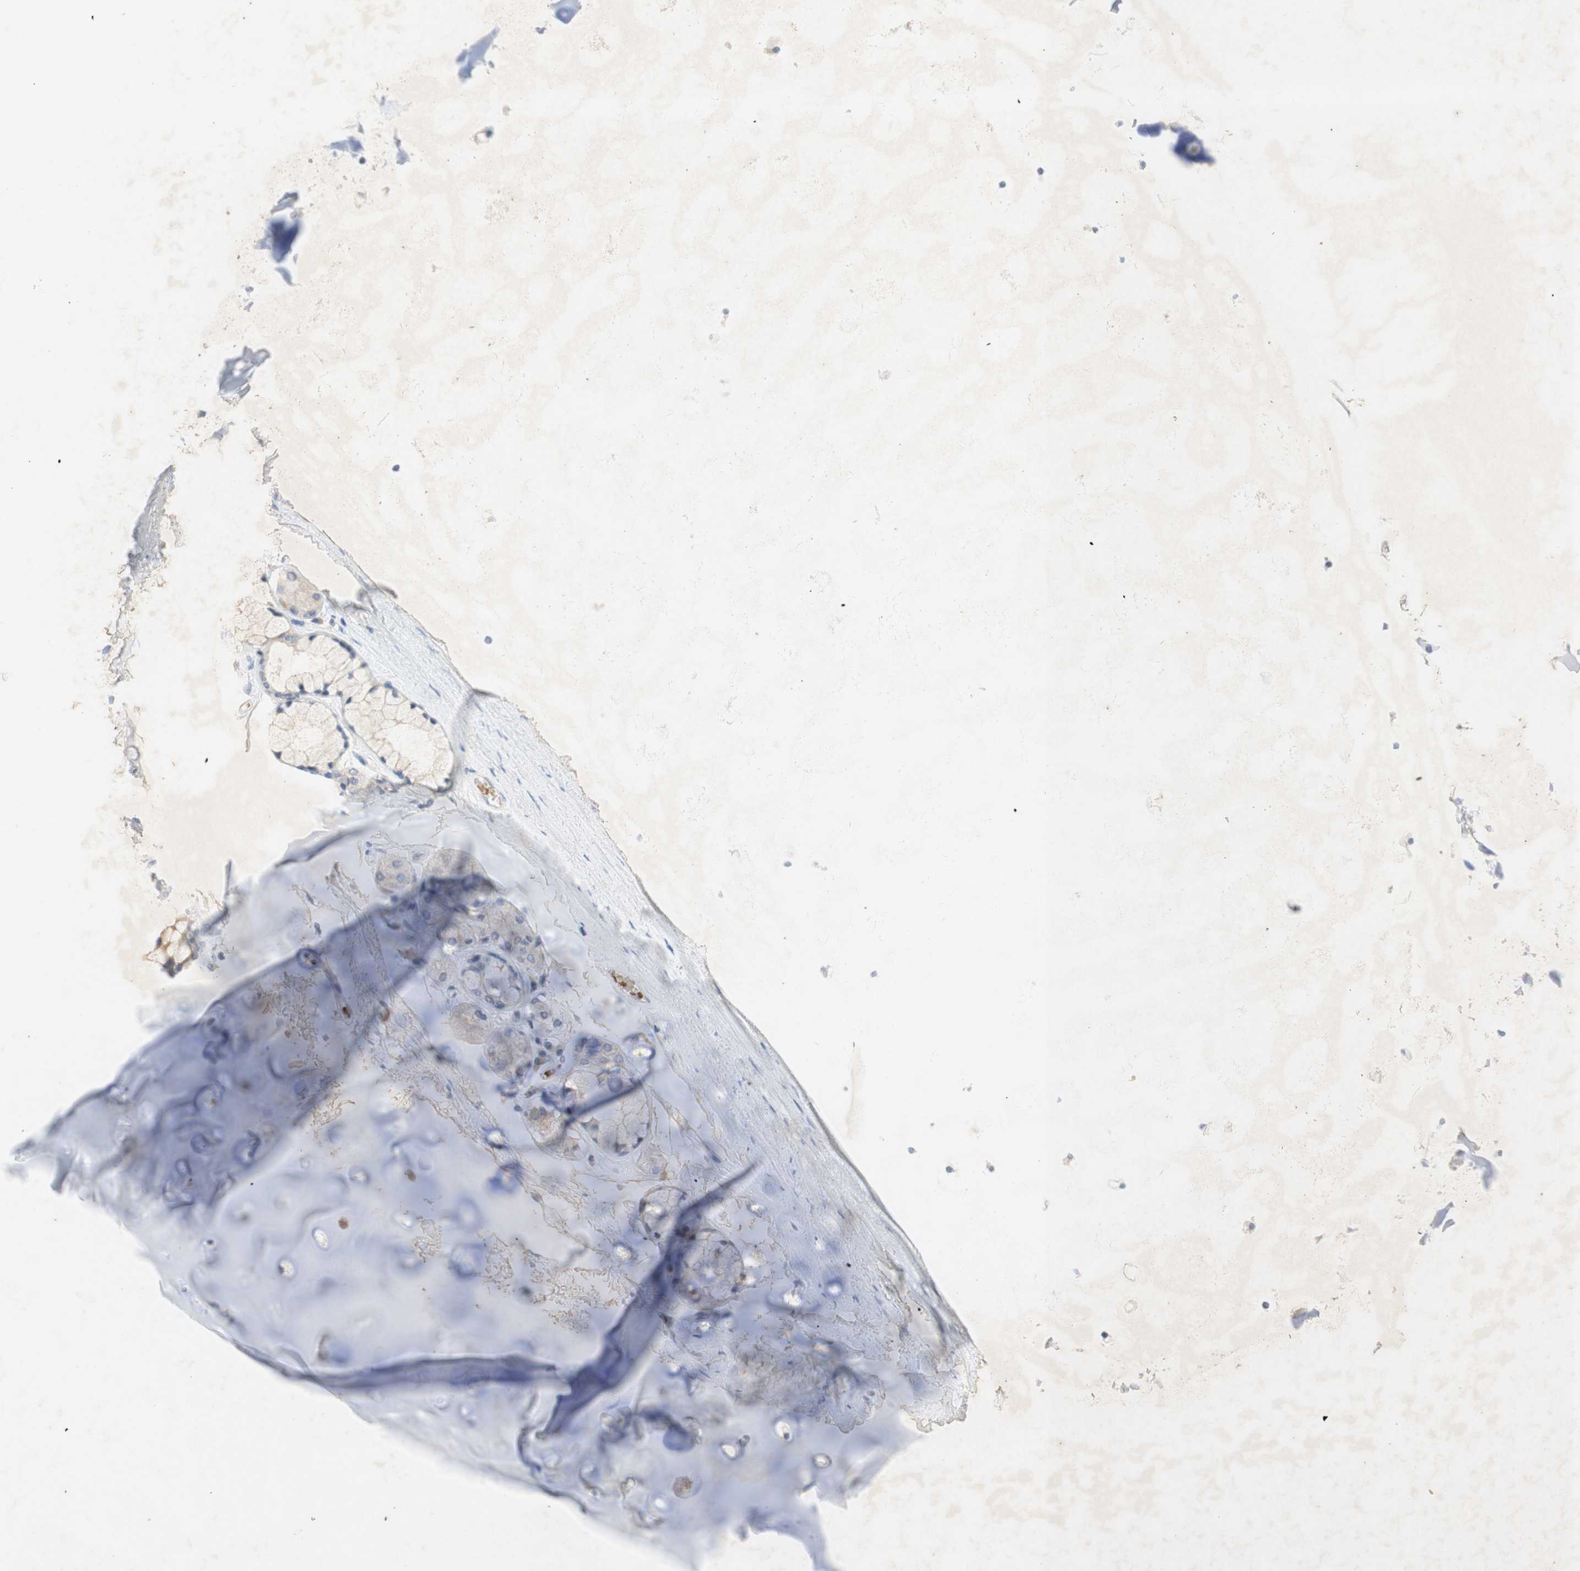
{"staining": {"intensity": "negative", "quantity": "none", "location": "none"}, "tissue": "adipose tissue", "cell_type": "Adipocytes", "image_type": "normal", "snomed": [{"axis": "morphology", "description": "Normal tissue, NOS"}, {"axis": "topography", "description": "Bronchus"}], "caption": "An image of adipose tissue stained for a protein shows no brown staining in adipocytes. (DAB IHC visualized using brightfield microscopy, high magnification).", "gene": "EPO", "patient": {"sex": "female", "age": 73}}